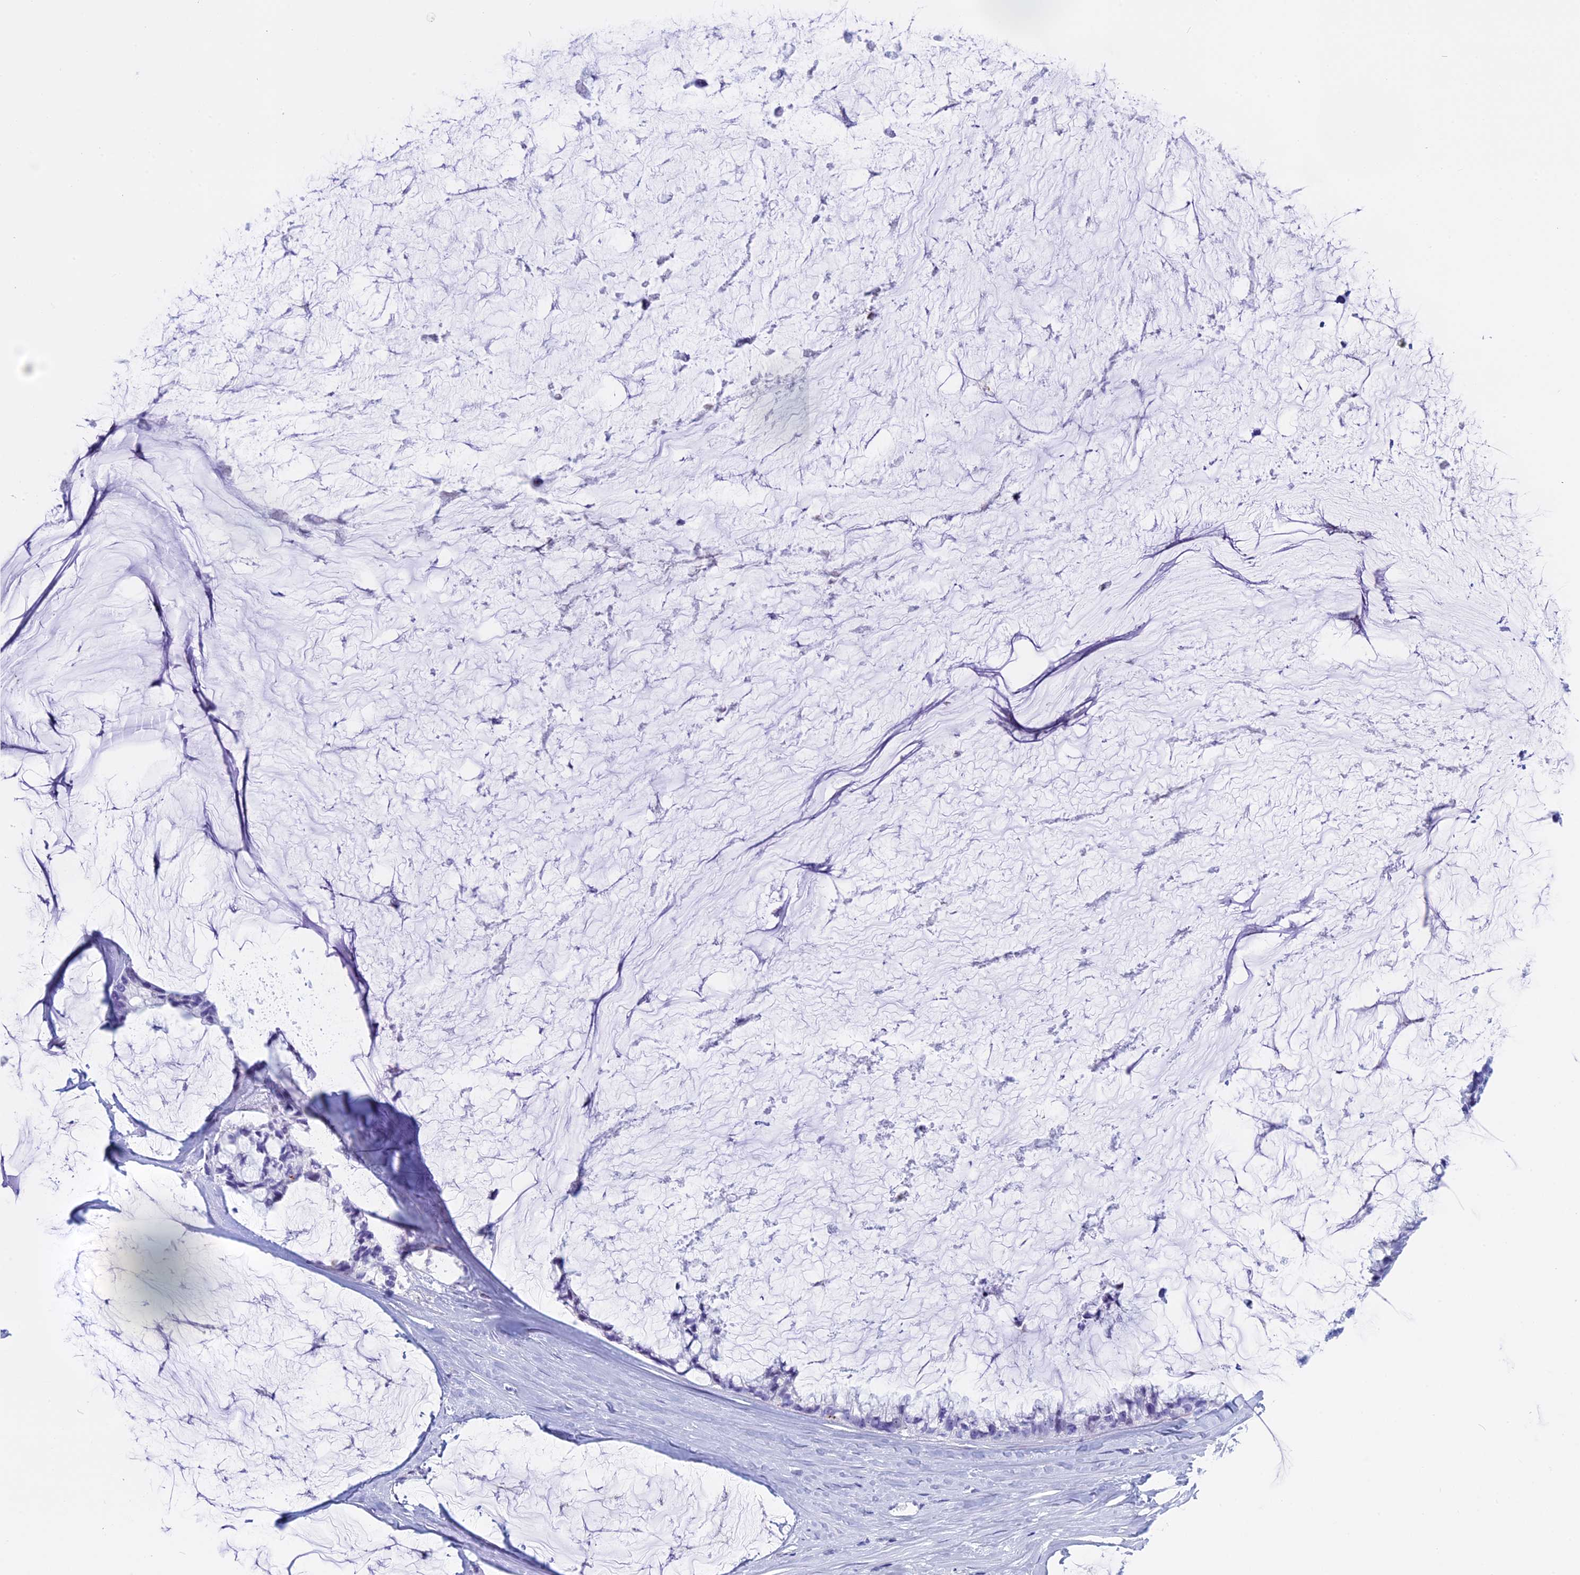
{"staining": {"intensity": "negative", "quantity": "none", "location": "none"}, "tissue": "ovarian cancer", "cell_type": "Tumor cells", "image_type": "cancer", "snomed": [{"axis": "morphology", "description": "Cystadenocarcinoma, mucinous, NOS"}, {"axis": "topography", "description": "Ovary"}], "caption": "Tumor cells are negative for brown protein staining in mucinous cystadenocarcinoma (ovarian).", "gene": "KCTD21", "patient": {"sex": "female", "age": 39}}